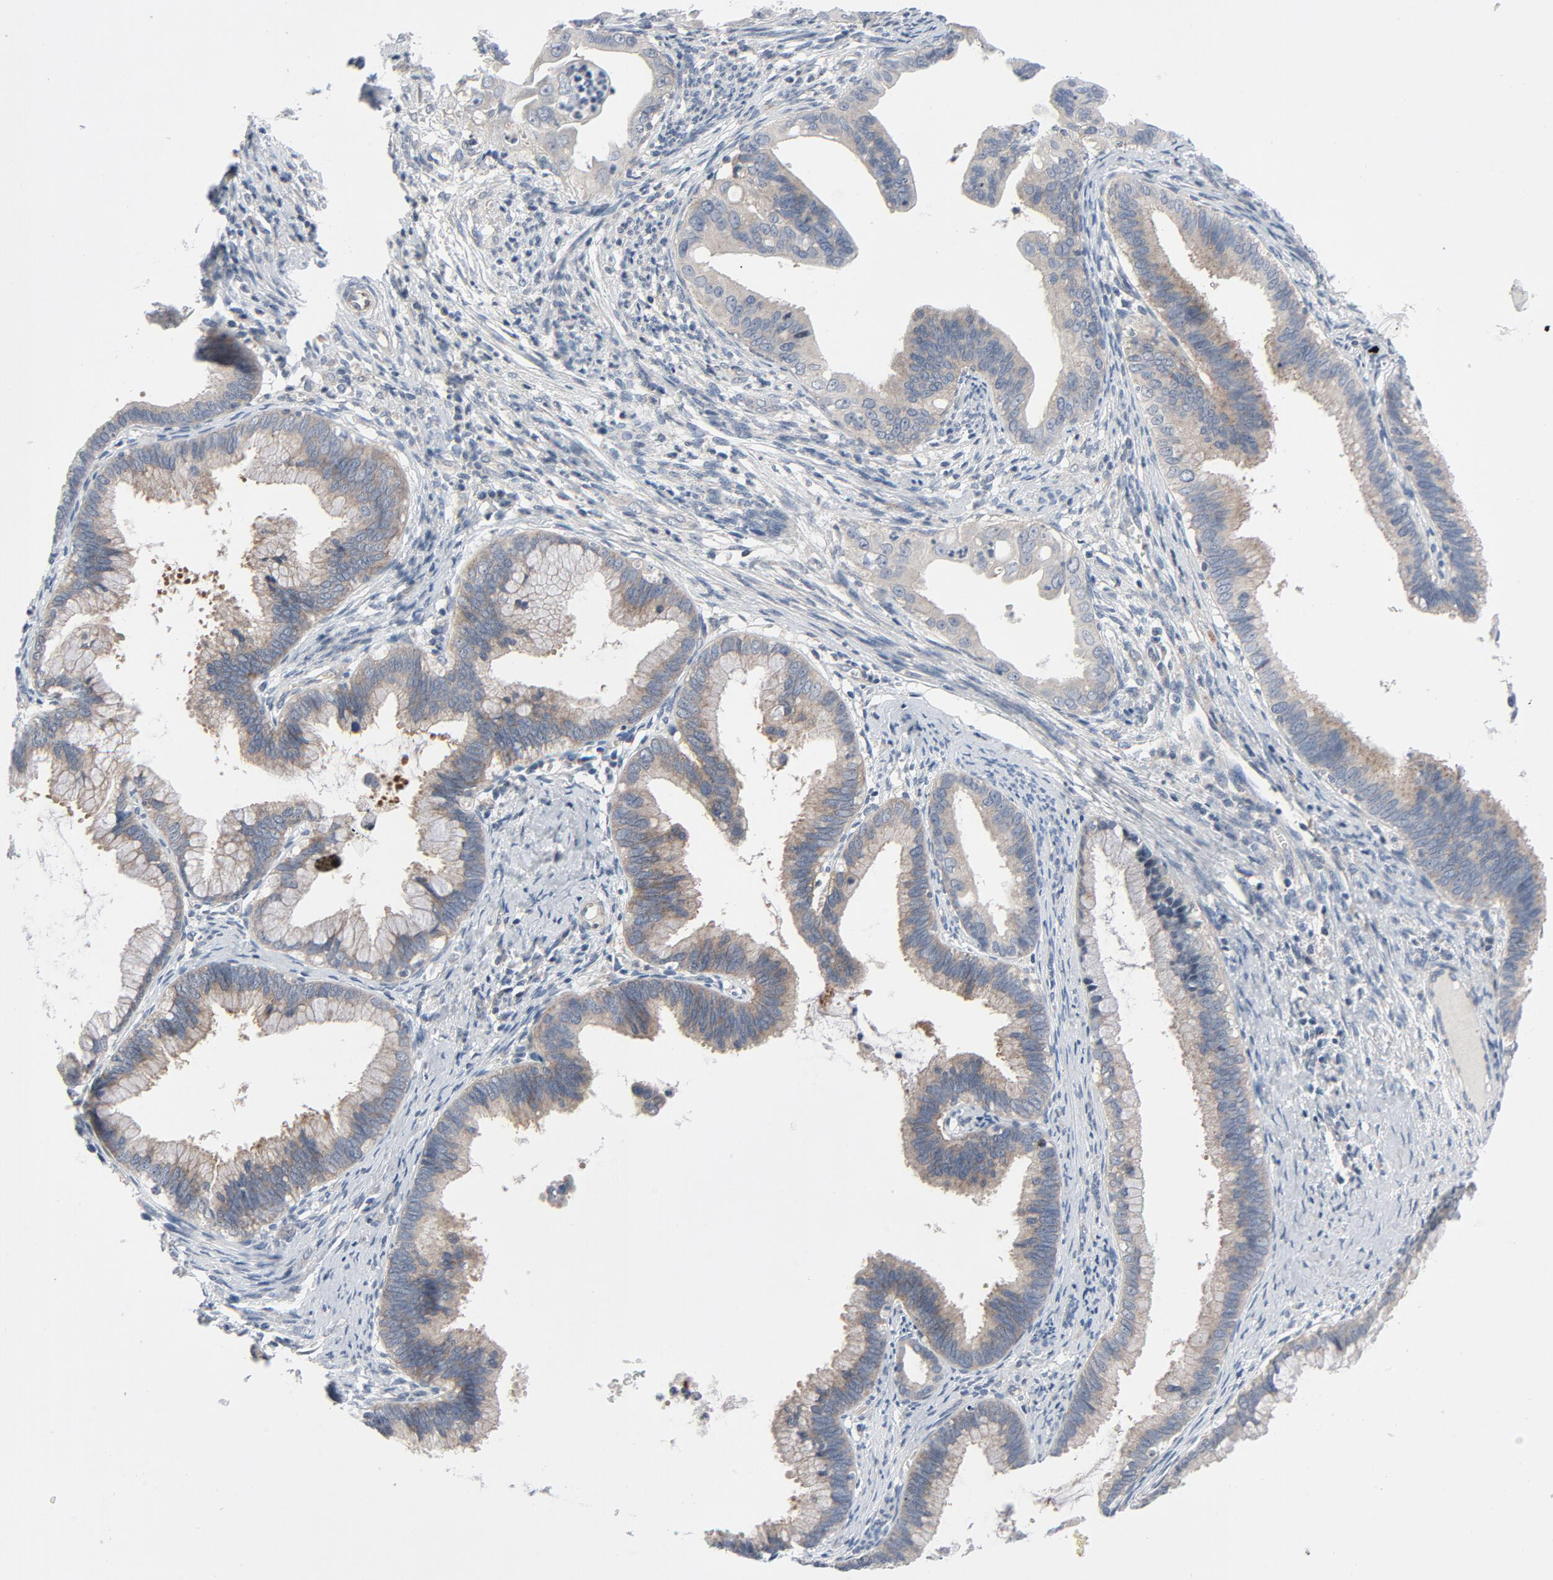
{"staining": {"intensity": "moderate", "quantity": ">75%", "location": "cytoplasmic/membranous"}, "tissue": "cervical cancer", "cell_type": "Tumor cells", "image_type": "cancer", "snomed": [{"axis": "morphology", "description": "Adenocarcinoma, NOS"}, {"axis": "topography", "description": "Cervix"}], "caption": "Protein expression by immunohistochemistry demonstrates moderate cytoplasmic/membranous expression in about >75% of tumor cells in cervical adenocarcinoma. The staining was performed using DAB (3,3'-diaminobenzidine), with brown indicating positive protein expression. Nuclei are stained blue with hematoxylin.", "gene": "TSG101", "patient": {"sex": "female", "age": 47}}